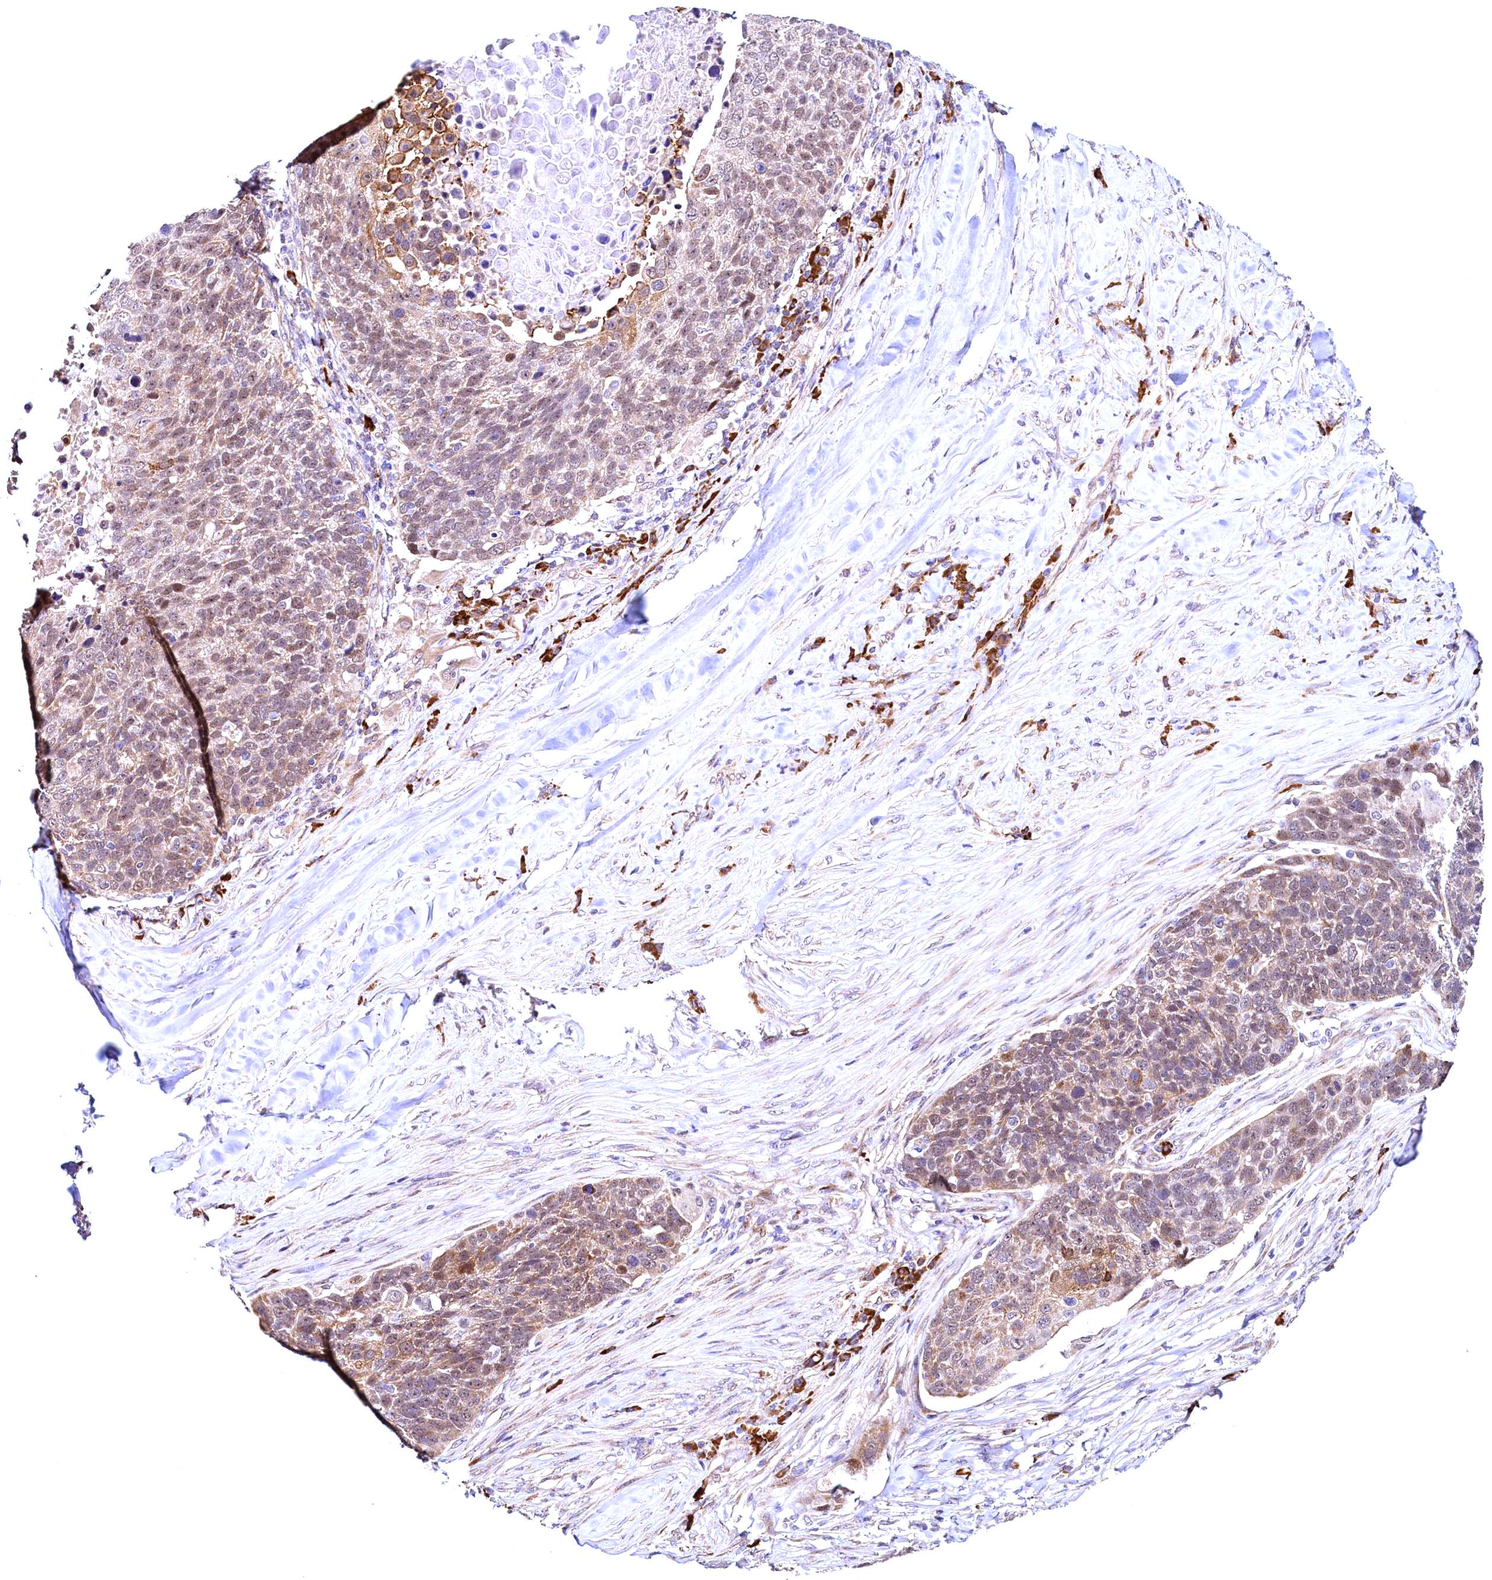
{"staining": {"intensity": "weak", "quantity": "25%-75%", "location": "cytoplasmic/membranous,nuclear"}, "tissue": "lung cancer", "cell_type": "Tumor cells", "image_type": "cancer", "snomed": [{"axis": "morphology", "description": "Normal tissue, NOS"}, {"axis": "morphology", "description": "Squamous cell carcinoma, NOS"}, {"axis": "topography", "description": "Lymph node"}, {"axis": "topography", "description": "Lung"}], "caption": "A photomicrograph showing weak cytoplasmic/membranous and nuclear staining in about 25%-75% of tumor cells in lung cancer (squamous cell carcinoma), as visualized by brown immunohistochemical staining.", "gene": "RBFA", "patient": {"sex": "male", "age": 66}}